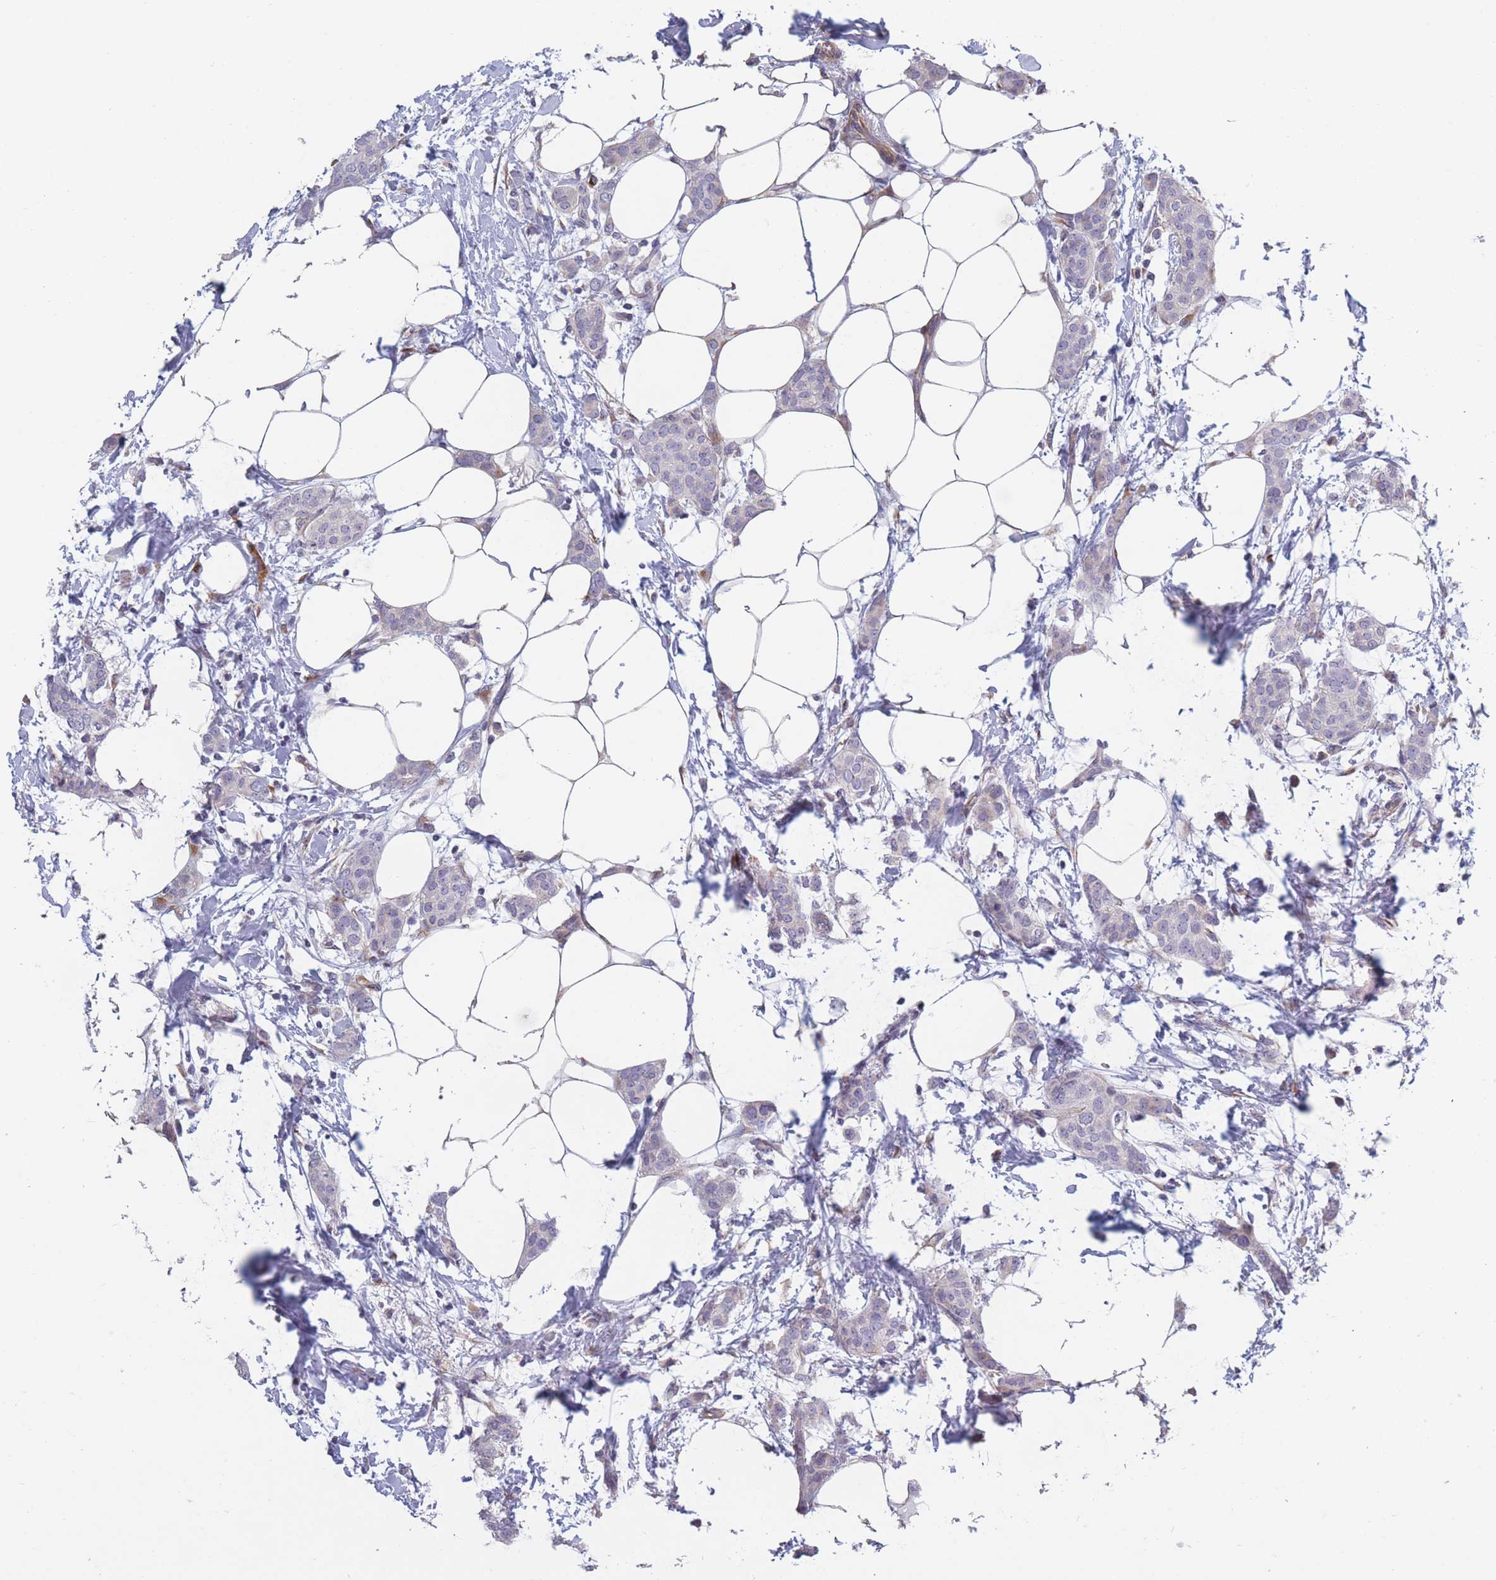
{"staining": {"intensity": "negative", "quantity": "none", "location": "none"}, "tissue": "breast cancer", "cell_type": "Tumor cells", "image_type": "cancer", "snomed": [{"axis": "morphology", "description": "Duct carcinoma"}, {"axis": "topography", "description": "Breast"}], "caption": "High magnification brightfield microscopy of breast cancer stained with DAB (brown) and counterstained with hematoxylin (blue): tumor cells show no significant expression. Brightfield microscopy of immunohistochemistry (IHC) stained with DAB (3,3'-diaminobenzidine) (brown) and hematoxylin (blue), captured at high magnification.", "gene": "CCNQ", "patient": {"sex": "female", "age": 72}}